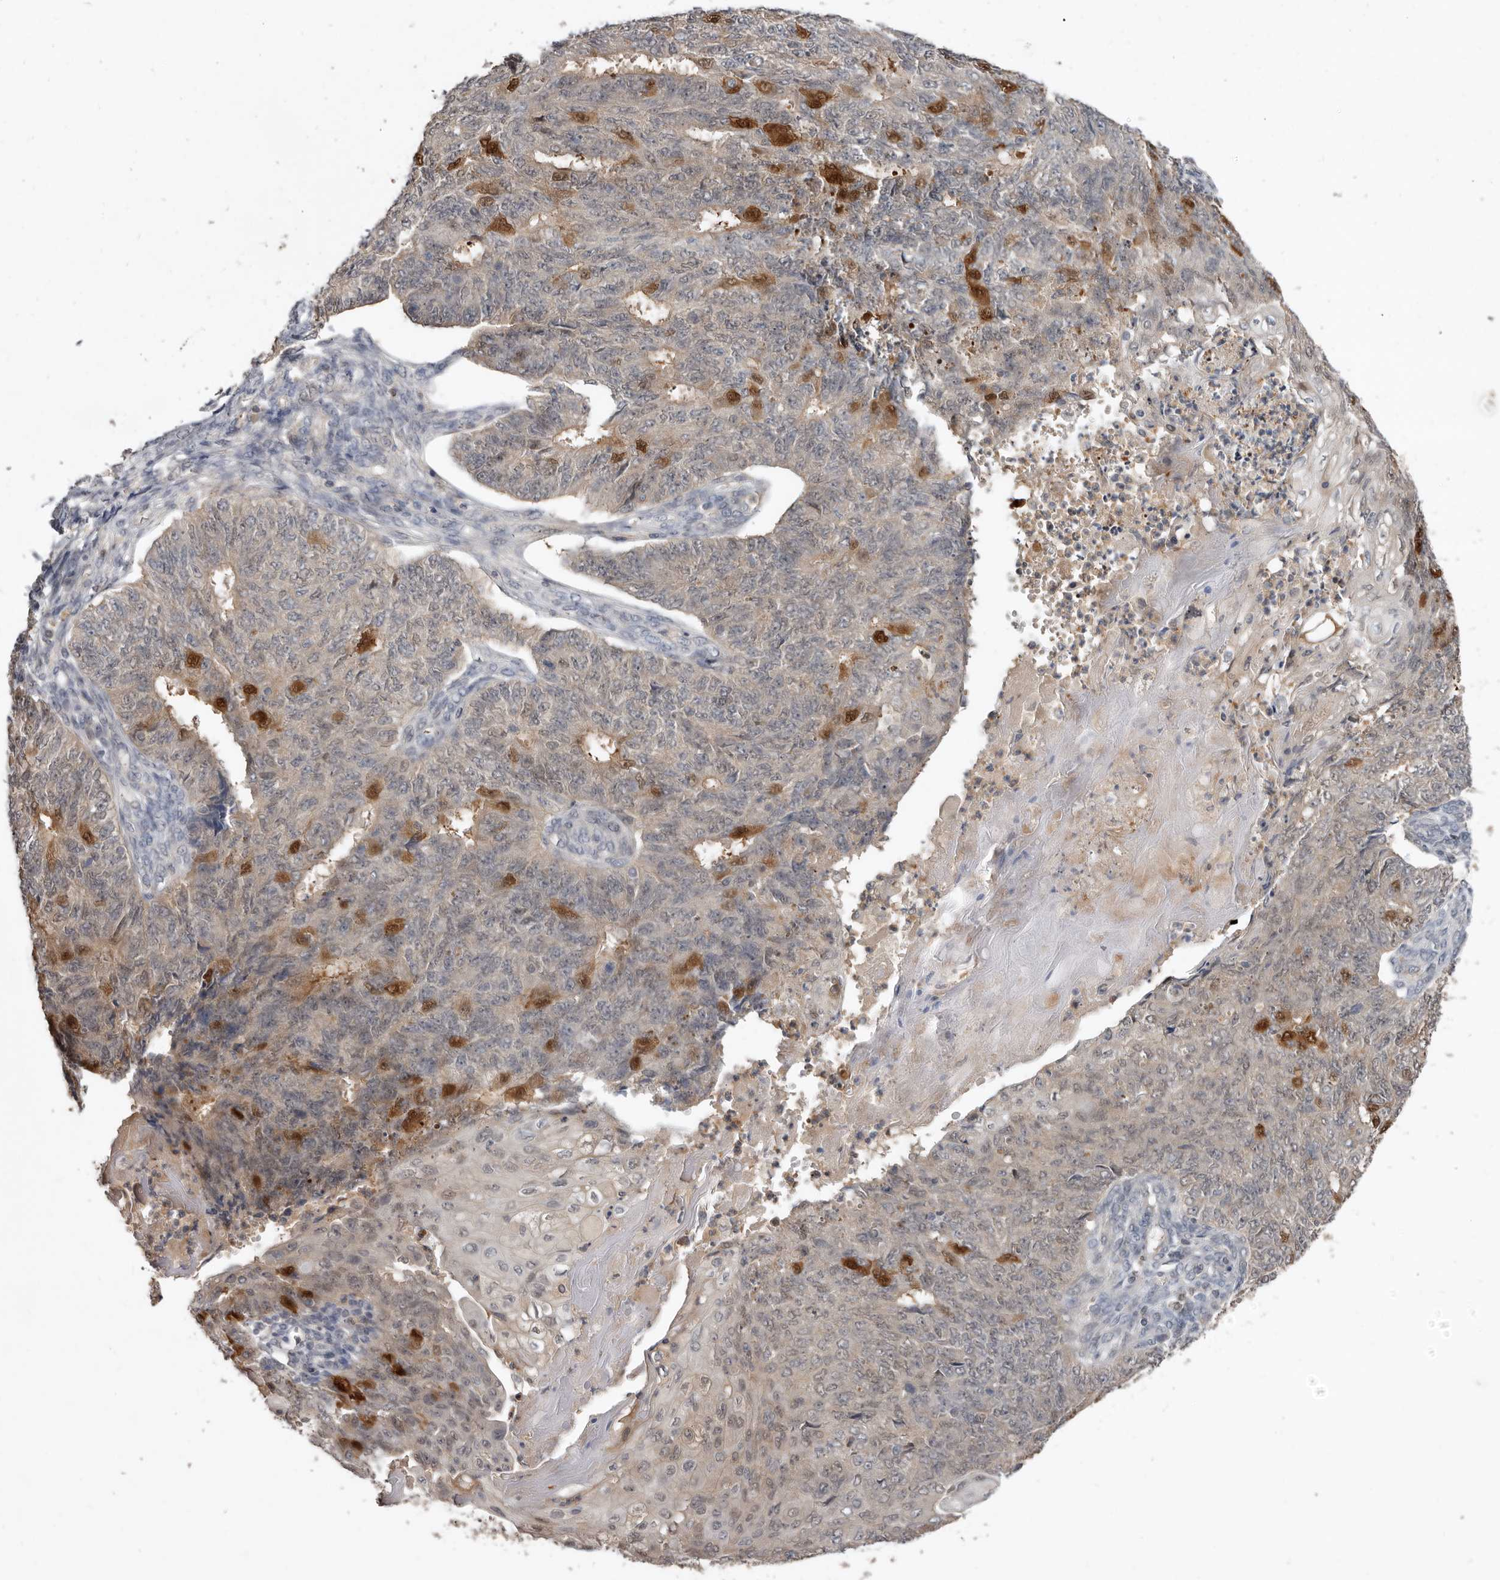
{"staining": {"intensity": "weak", "quantity": "25%-75%", "location": "cytoplasmic/membranous,nuclear"}, "tissue": "endometrial cancer", "cell_type": "Tumor cells", "image_type": "cancer", "snomed": [{"axis": "morphology", "description": "Adenocarcinoma, NOS"}, {"axis": "topography", "description": "Endometrium"}], "caption": "Immunohistochemistry (IHC) of human endometrial cancer (adenocarcinoma) displays low levels of weak cytoplasmic/membranous and nuclear expression in approximately 25%-75% of tumor cells.", "gene": "RBKS", "patient": {"sex": "female", "age": 32}}